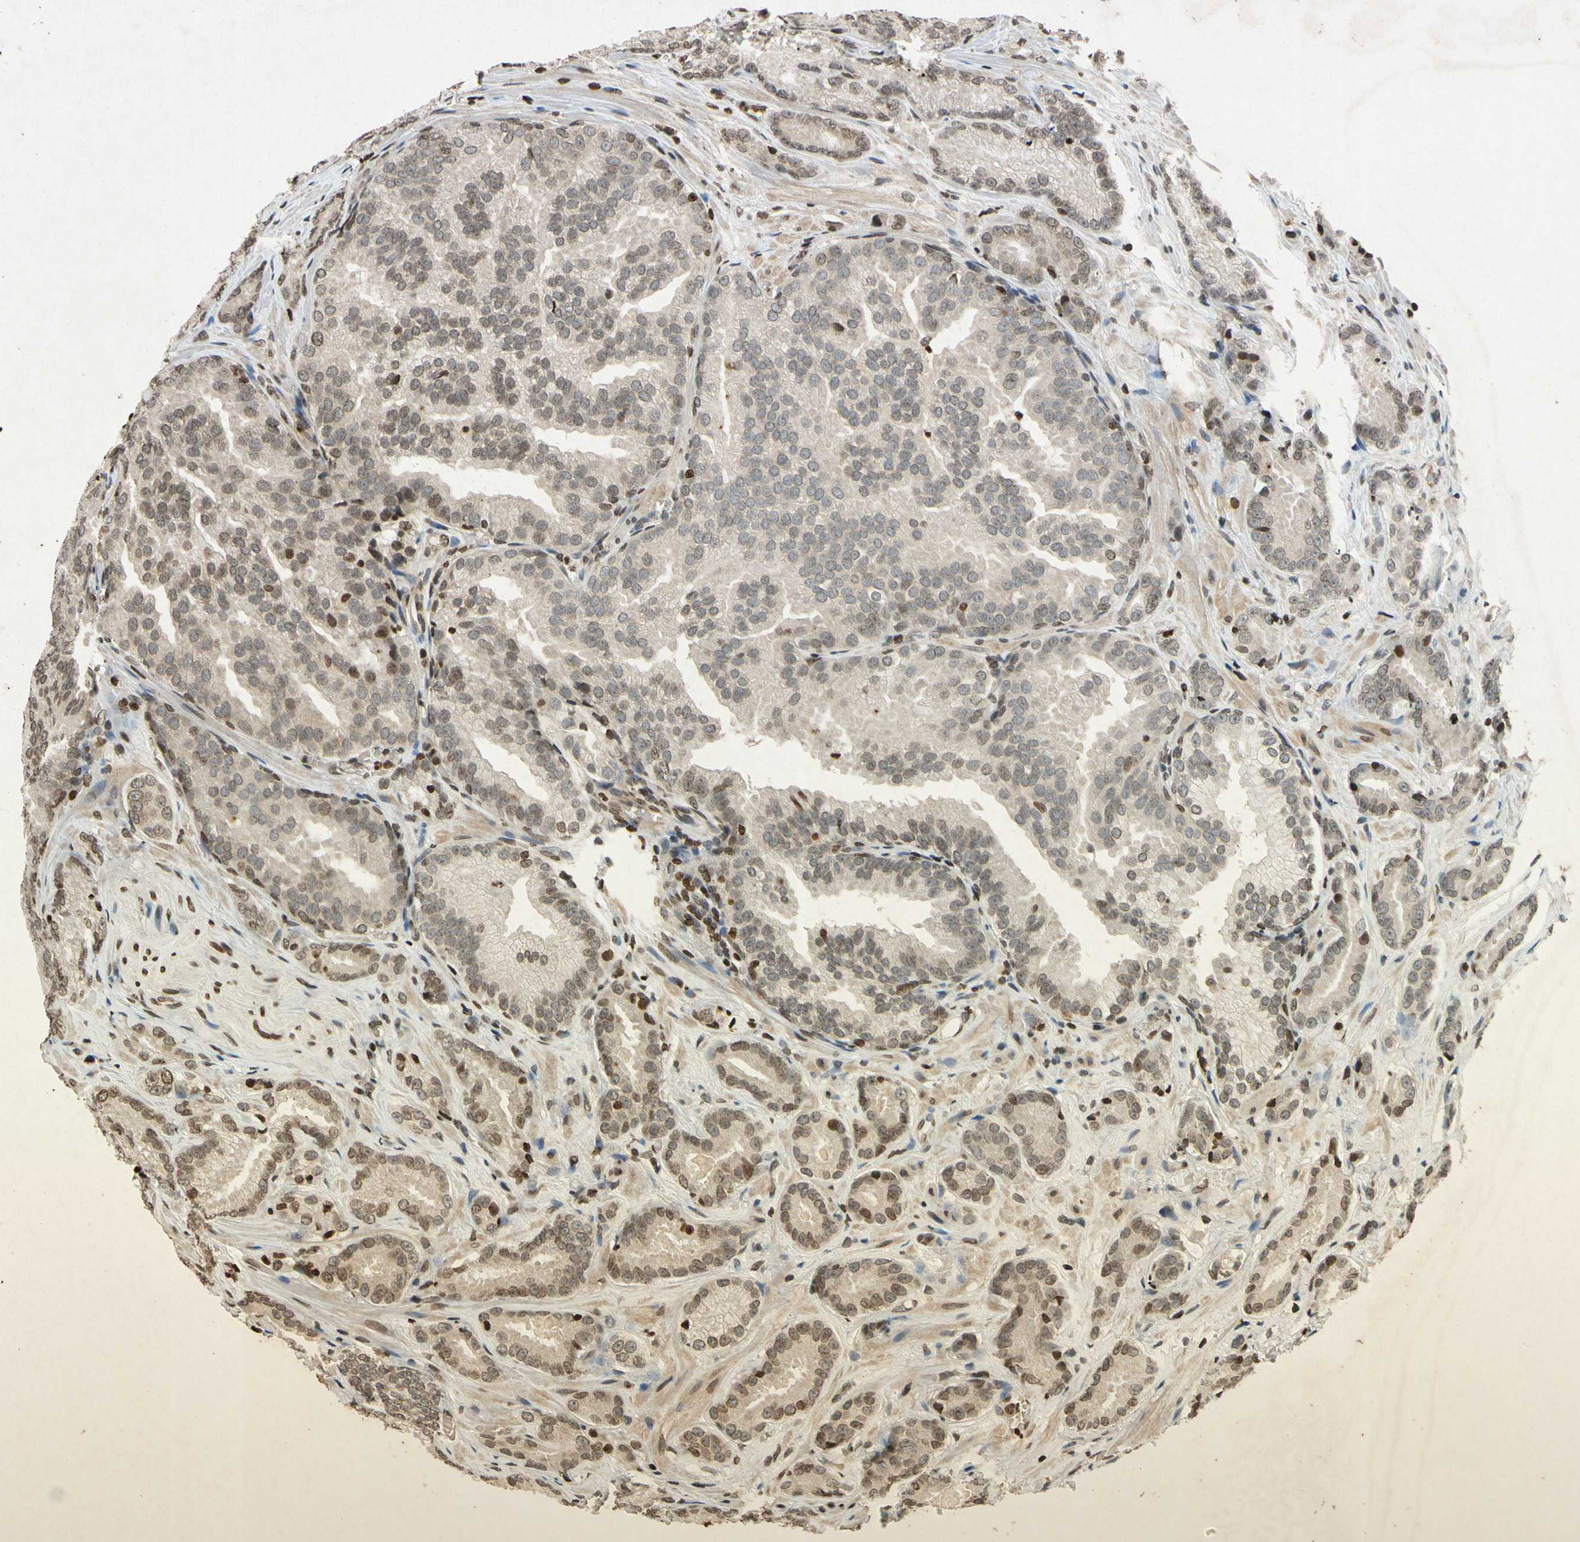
{"staining": {"intensity": "moderate", "quantity": "<25%", "location": "nuclear"}, "tissue": "prostate cancer", "cell_type": "Tumor cells", "image_type": "cancer", "snomed": [{"axis": "morphology", "description": "Adenocarcinoma, High grade"}, {"axis": "topography", "description": "Prostate"}], "caption": "The image reveals immunohistochemical staining of prostate adenocarcinoma (high-grade). There is moderate nuclear expression is identified in approximately <25% of tumor cells. (DAB (3,3'-diaminobenzidine) = brown stain, brightfield microscopy at high magnification).", "gene": "HOXB3", "patient": {"sex": "male", "age": 64}}